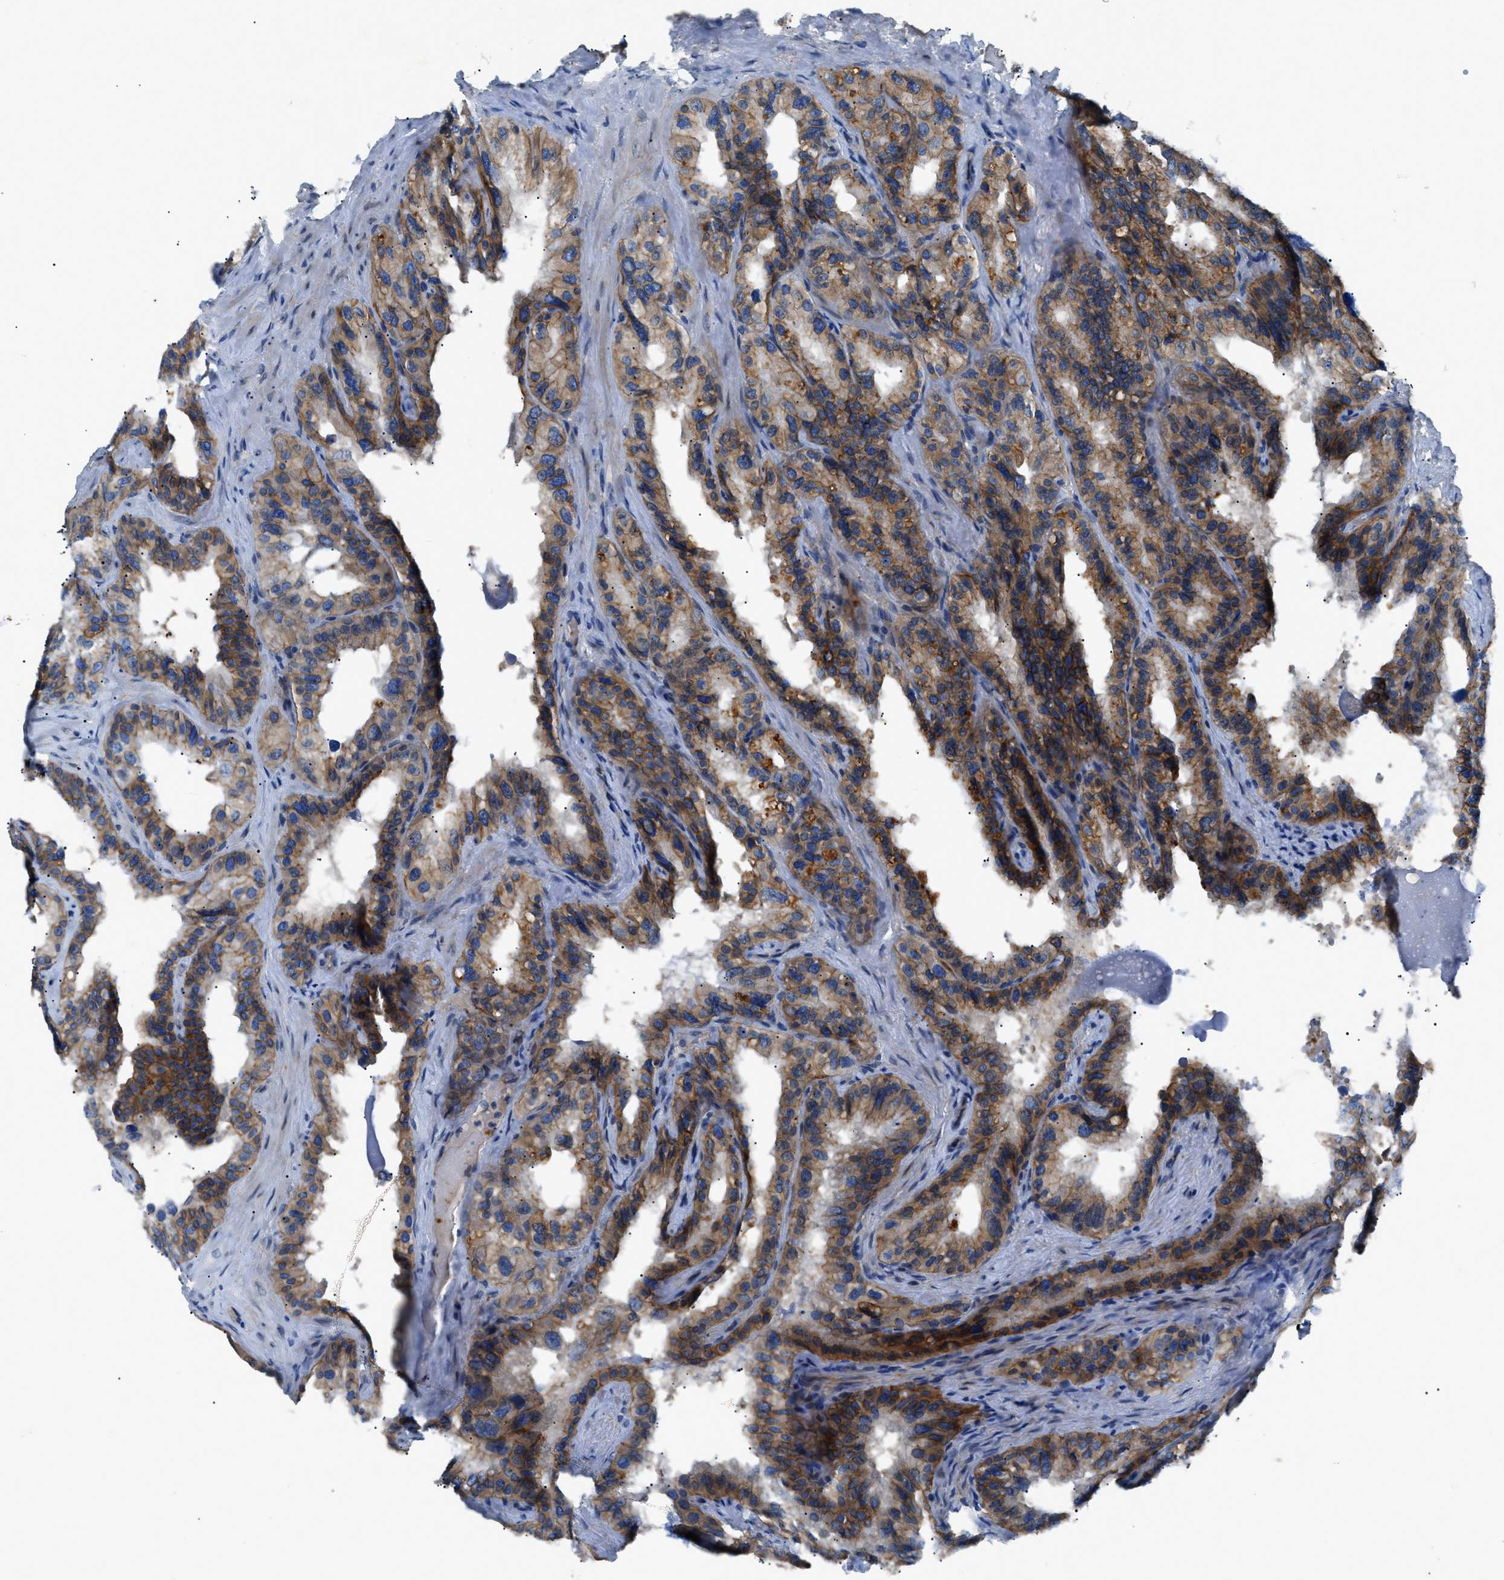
{"staining": {"intensity": "moderate", "quantity": ">75%", "location": "cytoplasmic/membranous"}, "tissue": "seminal vesicle", "cell_type": "Glandular cells", "image_type": "normal", "snomed": [{"axis": "morphology", "description": "Normal tissue, NOS"}, {"axis": "topography", "description": "Seminal veicle"}], "caption": "IHC photomicrograph of benign seminal vesicle: human seminal vesicle stained using IHC exhibits medium levels of moderate protein expression localized specifically in the cytoplasmic/membranous of glandular cells, appearing as a cytoplasmic/membranous brown color.", "gene": "ZDHHC24", "patient": {"sex": "male", "age": 68}}